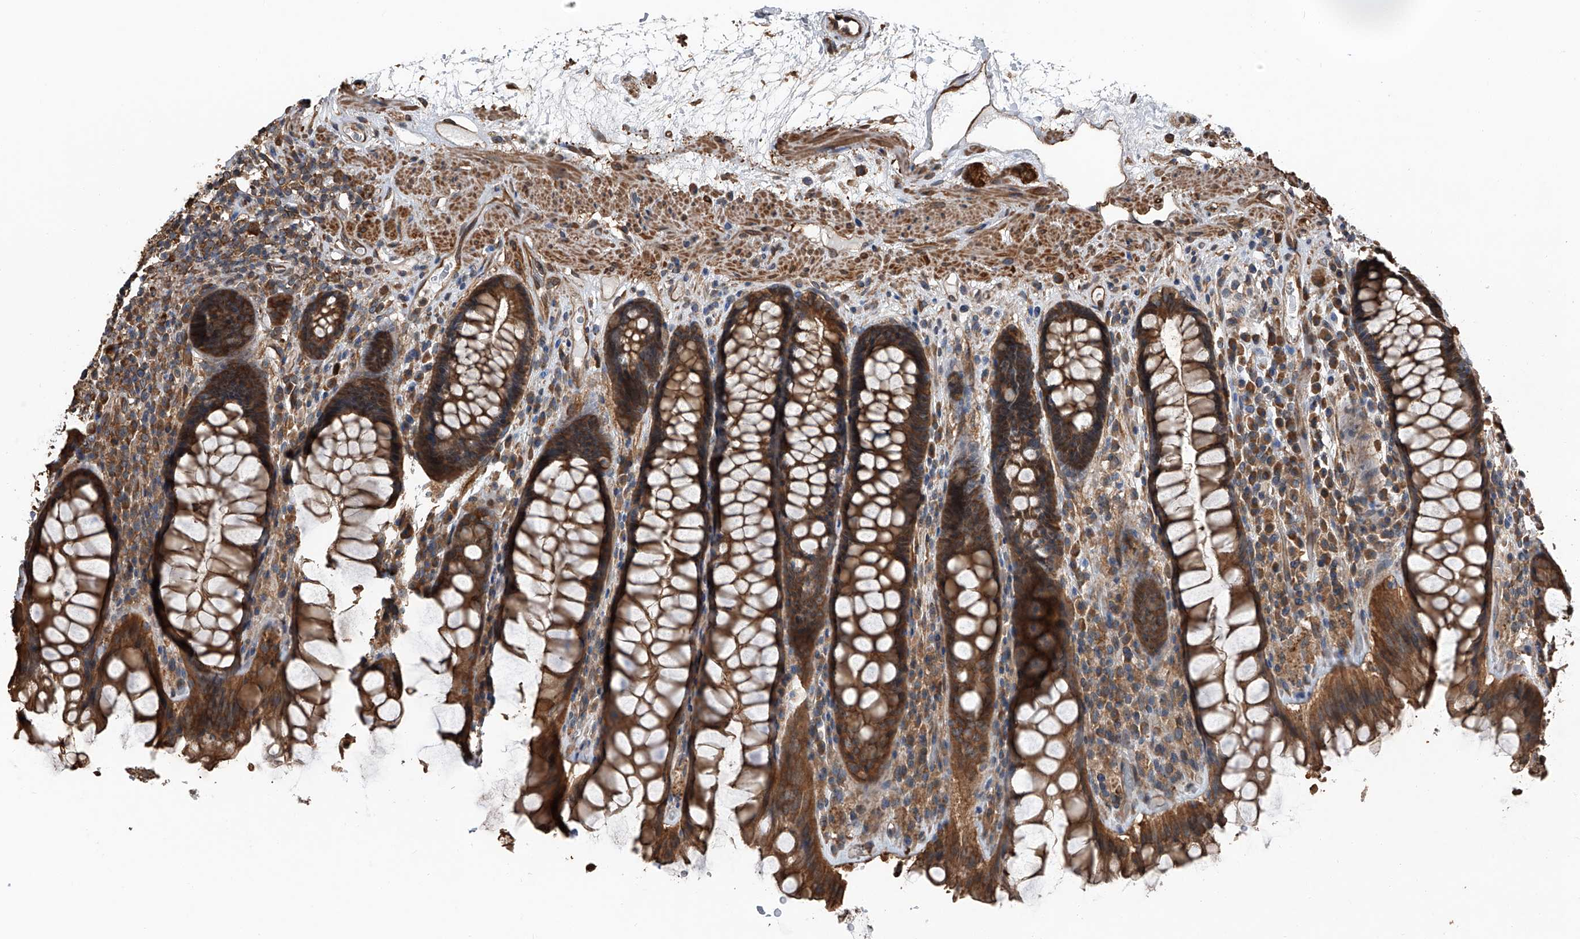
{"staining": {"intensity": "strong", "quantity": ">75%", "location": "cytoplasmic/membranous"}, "tissue": "rectum", "cell_type": "Glandular cells", "image_type": "normal", "snomed": [{"axis": "morphology", "description": "Normal tissue, NOS"}, {"axis": "topography", "description": "Rectum"}], "caption": "Immunohistochemical staining of benign rectum demonstrates >75% levels of strong cytoplasmic/membranous protein expression in approximately >75% of glandular cells.", "gene": "KCNJ2", "patient": {"sex": "male", "age": 64}}